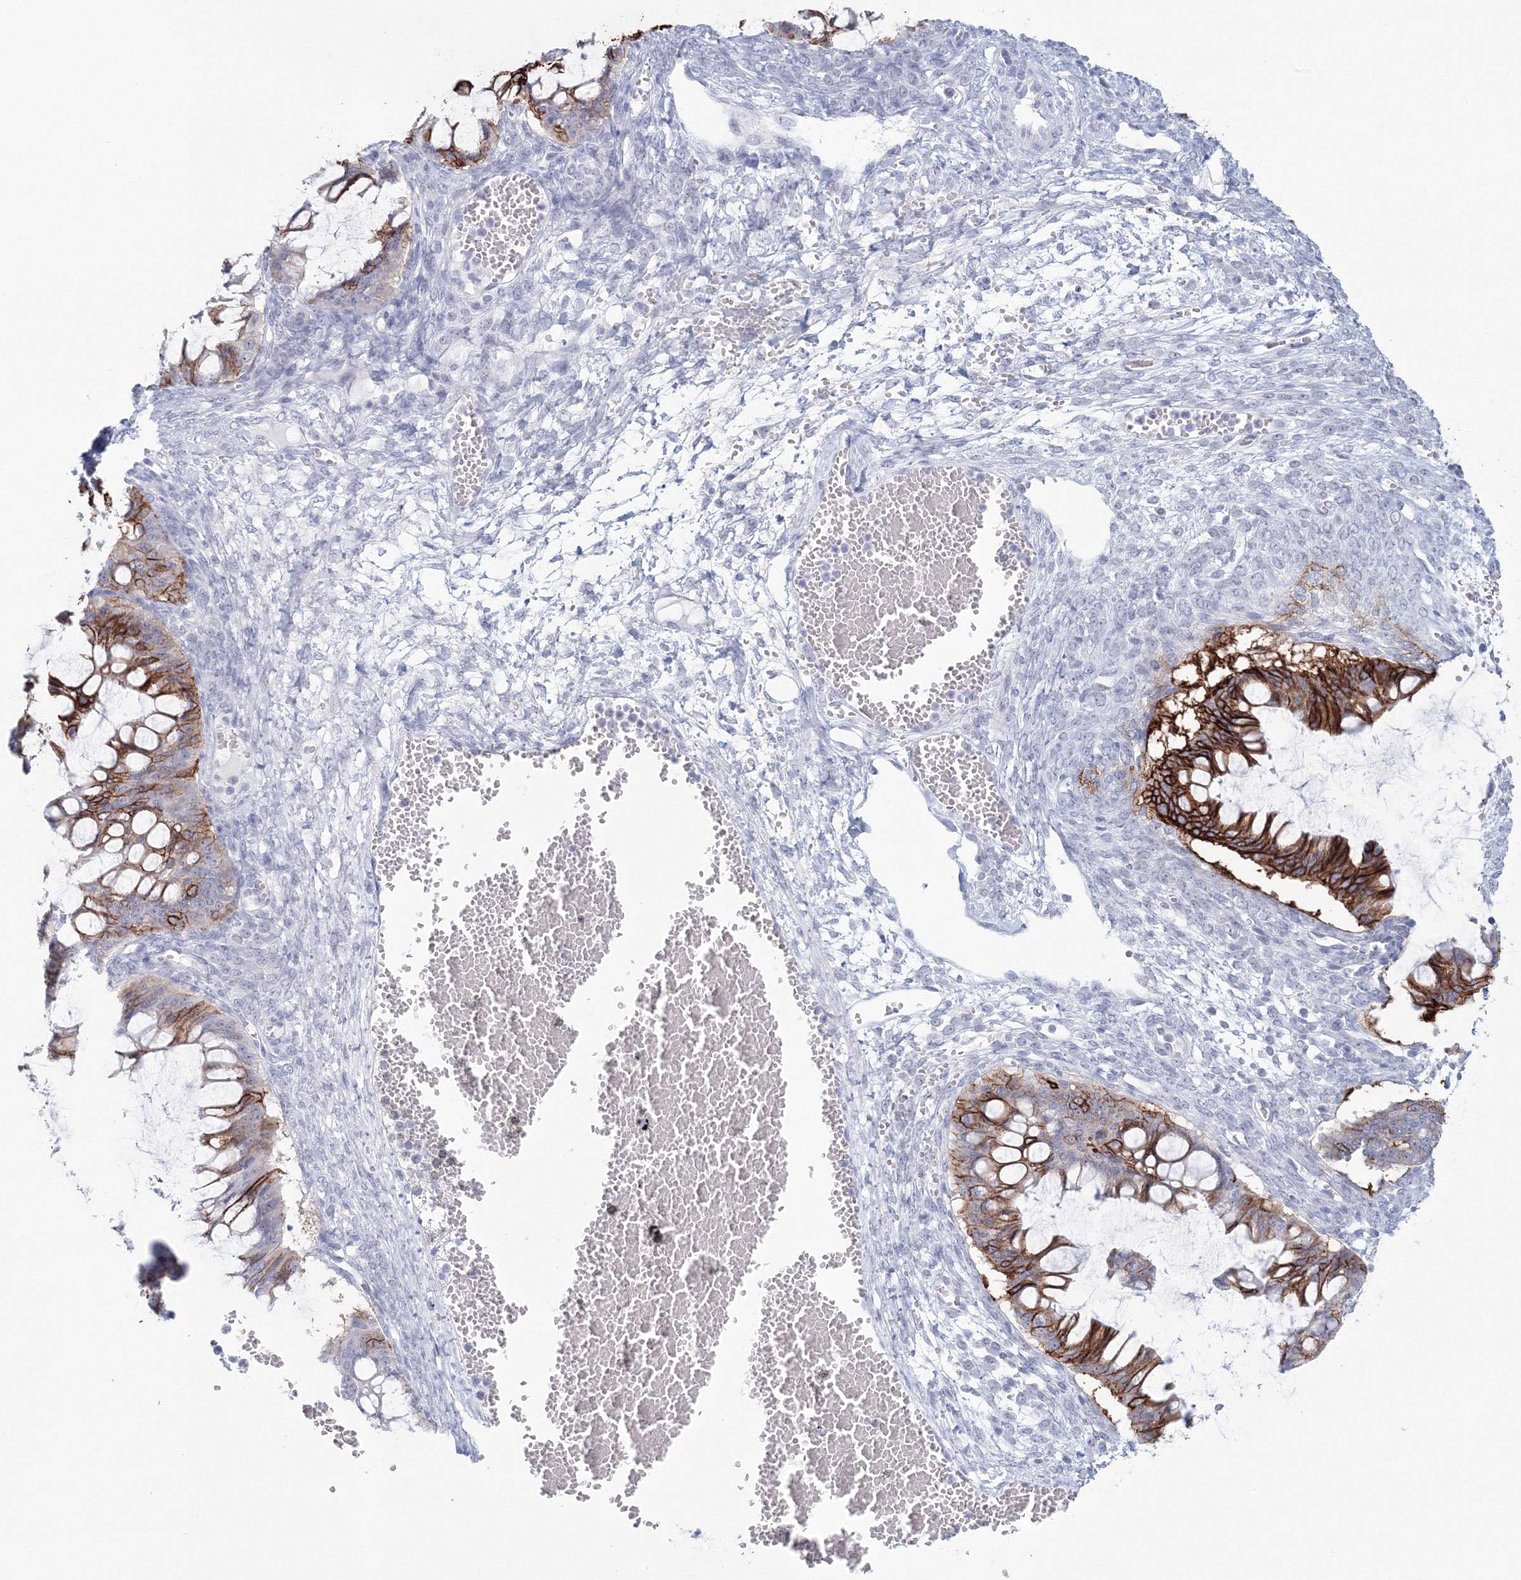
{"staining": {"intensity": "strong", "quantity": ">75%", "location": "cytoplasmic/membranous"}, "tissue": "ovarian cancer", "cell_type": "Tumor cells", "image_type": "cancer", "snomed": [{"axis": "morphology", "description": "Cystadenocarcinoma, mucinous, NOS"}, {"axis": "topography", "description": "Ovary"}], "caption": "Immunohistochemical staining of human ovarian cancer demonstrates high levels of strong cytoplasmic/membranous staining in approximately >75% of tumor cells.", "gene": "VSIG1", "patient": {"sex": "female", "age": 73}}